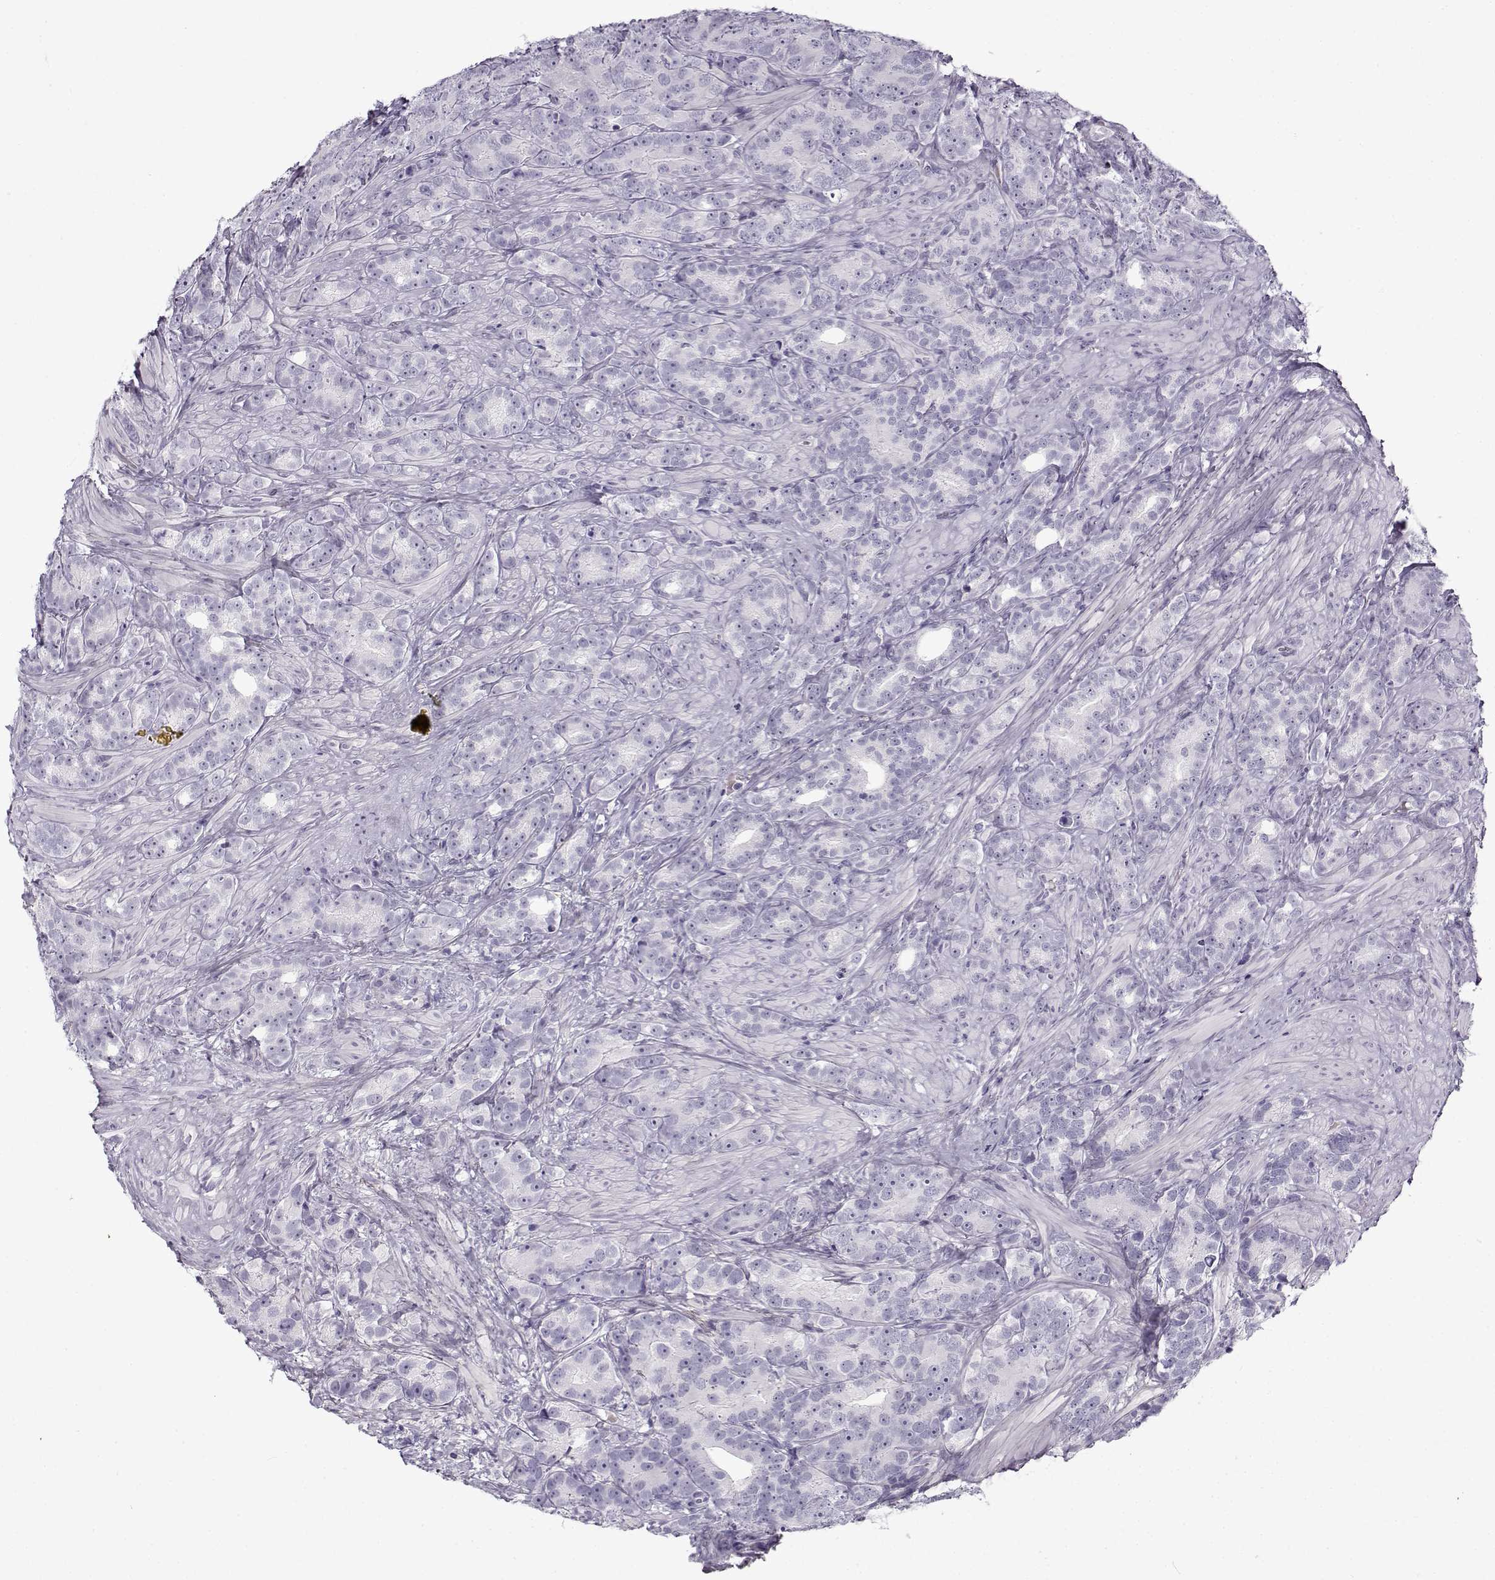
{"staining": {"intensity": "negative", "quantity": "none", "location": "none"}, "tissue": "prostate cancer", "cell_type": "Tumor cells", "image_type": "cancer", "snomed": [{"axis": "morphology", "description": "Adenocarcinoma, High grade"}, {"axis": "topography", "description": "Prostate"}], "caption": "Immunohistochemical staining of human prostate cancer demonstrates no significant staining in tumor cells.", "gene": "GTSF1L", "patient": {"sex": "male", "age": 90}}